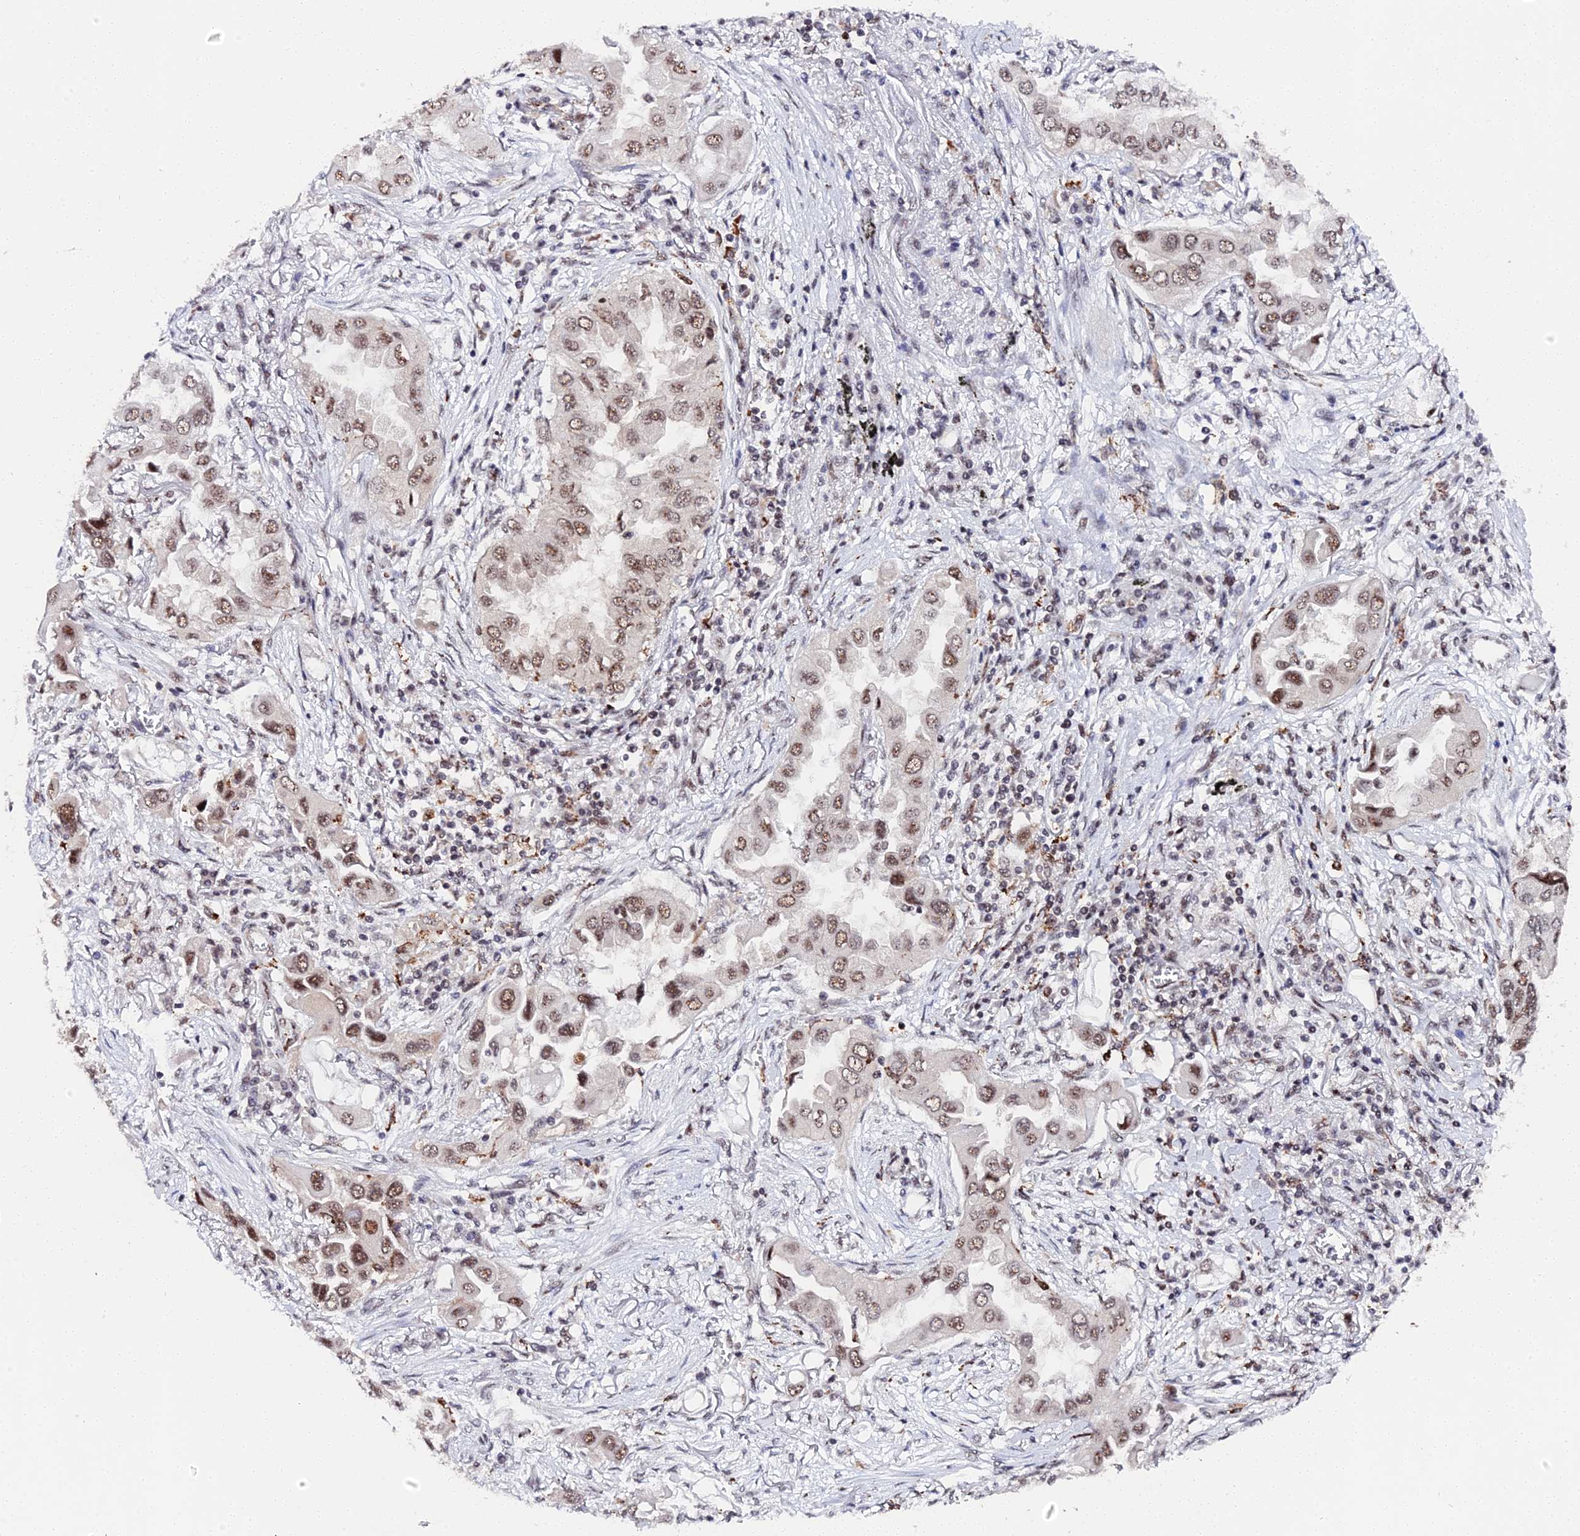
{"staining": {"intensity": "moderate", "quantity": ">75%", "location": "nuclear"}, "tissue": "lung cancer", "cell_type": "Tumor cells", "image_type": "cancer", "snomed": [{"axis": "morphology", "description": "Adenocarcinoma, NOS"}, {"axis": "topography", "description": "Lung"}], "caption": "Protein expression analysis of human lung cancer (adenocarcinoma) reveals moderate nuclear positivity in approximately >75% of tumor cells. (DAB (3,3'-diaminobenzidine) = brown stain, brightfield microscopy at high magnification).", "gene": "MAGOHB", "patient": {"sex": "female", "age": 76}}